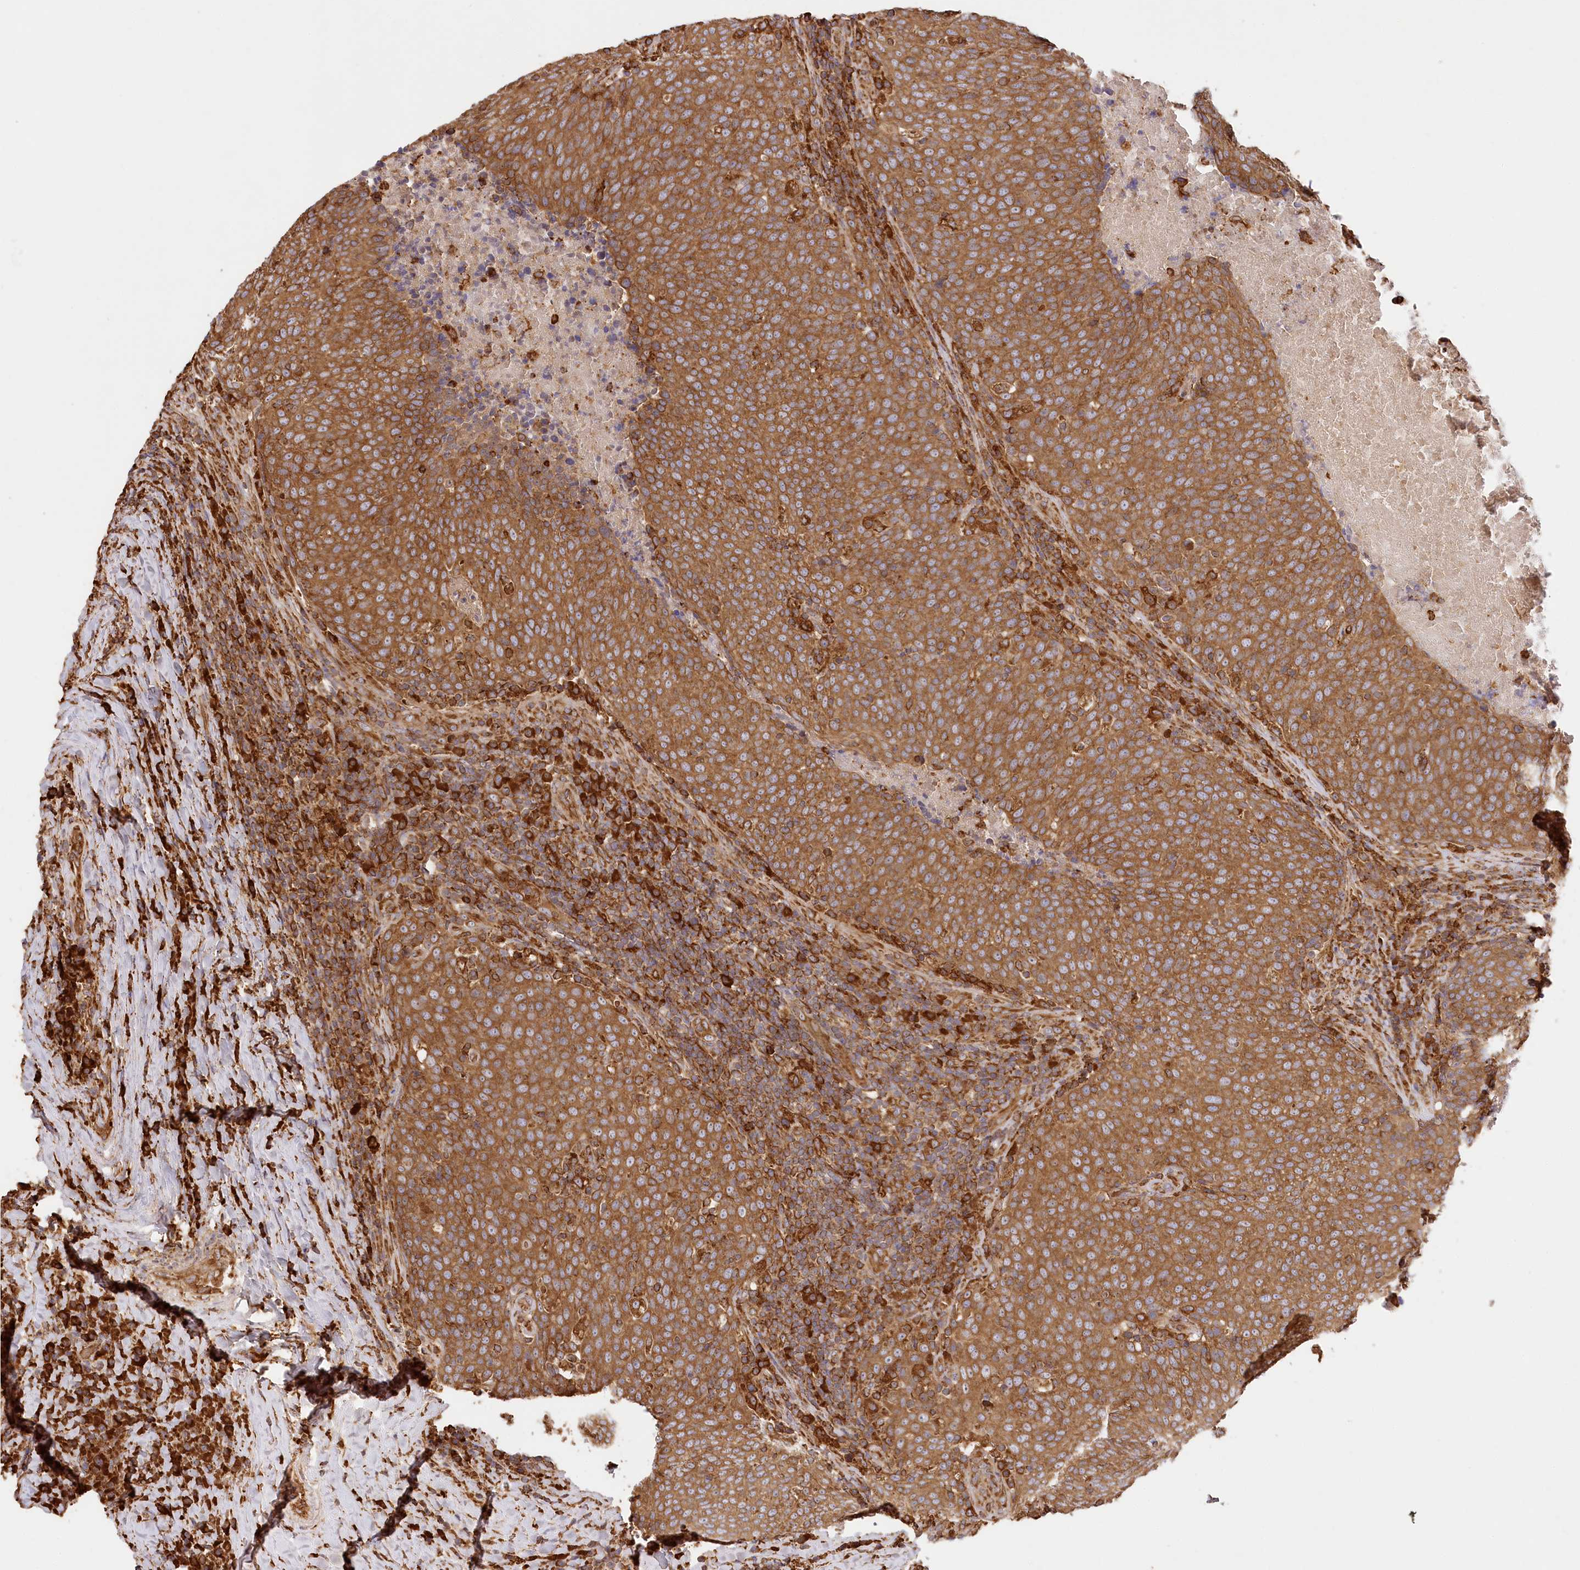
{"staining": {"intensity": "strong", "quantity": ">75%", "location": "cytoplasmic/membranous"}, "tissue": "head and neck cancer", "cell_type": "Tumor cells", "image_type": "cancer", "snomed": [{"axis": "morphology", "description": "Squamous cell carcinoma, NOS"}, {"axis": "morphology", "description": "Squamous cell carcinoma, metastatic, NOS"}, {"axis": "topography", "description": "Lymph node"}, {"axis": "topography", "description": "Head-Neck"}], "caption": "Immunohistochemistry (IHC) photomicrograph of head and neck cancer (metastatic squamous cell carcinoma) stained for a protein (brown), which shows high levels of strong cytoplasmic/membranous positivity in approximately >75% of tumor cells.", "gene": "ACAP2", "patient": {"sex": "male", "age": 62}}